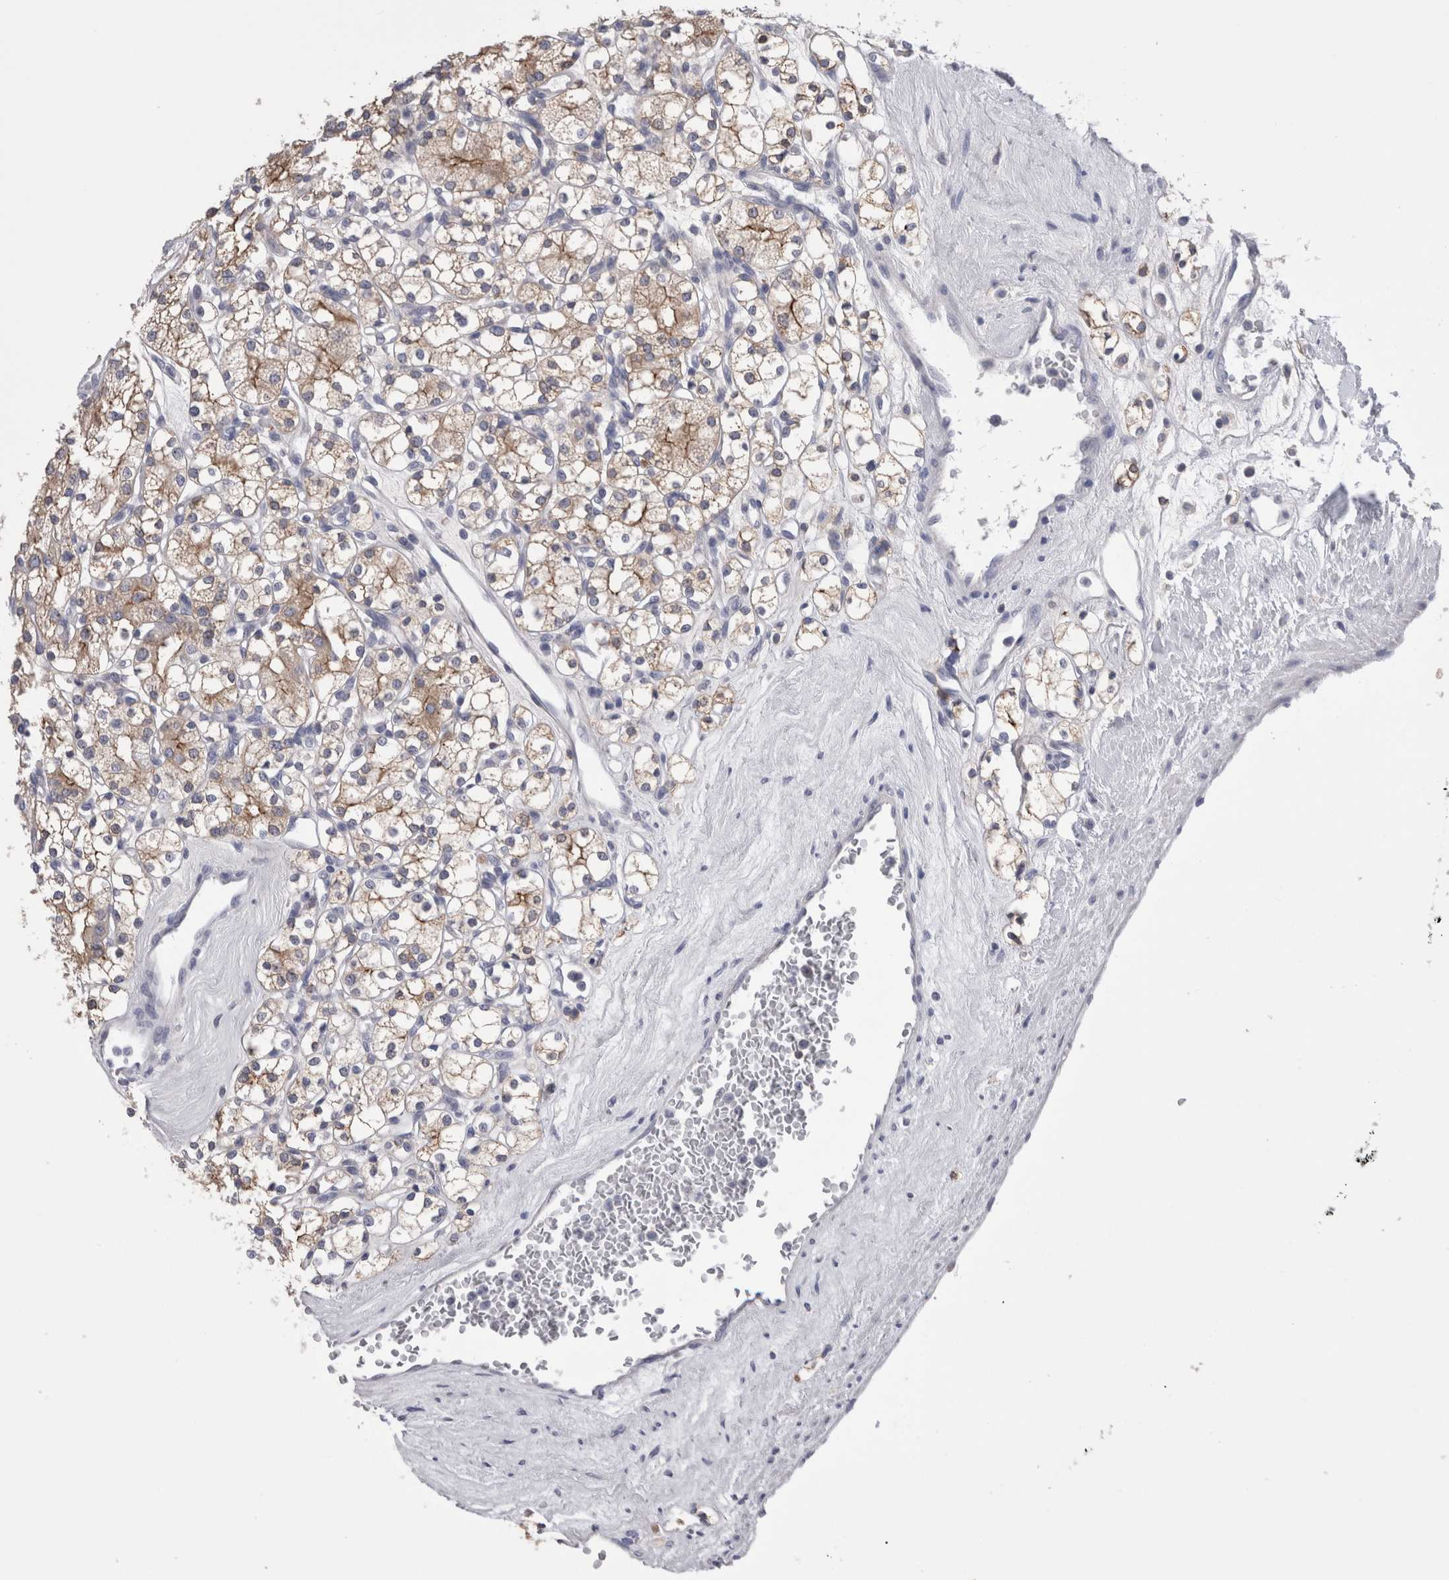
{"staining": {"intensity": "moderate", "quantity": ">75%", "location": "cytoplasmic/membranous"}, "tissue": "renal cancer", "cell_type": "Tumor cells", "image_type": "cancer", "snomed": [{"axis": "morphology", "description": "Adenocarcinoma, NOS"}, {"axis": "topography", "description": "Kidney"}], "caption": "Protein staining of renal cancer (adenocarcinoma) tissue displays moderate cytoplasmic/membranous staining in about >75% of tumor cells. (Brightfield microscopy of DAB IHC at high magnification).", "gene": "DCTN6", "patient": {"sex": "male", "age": 77}}